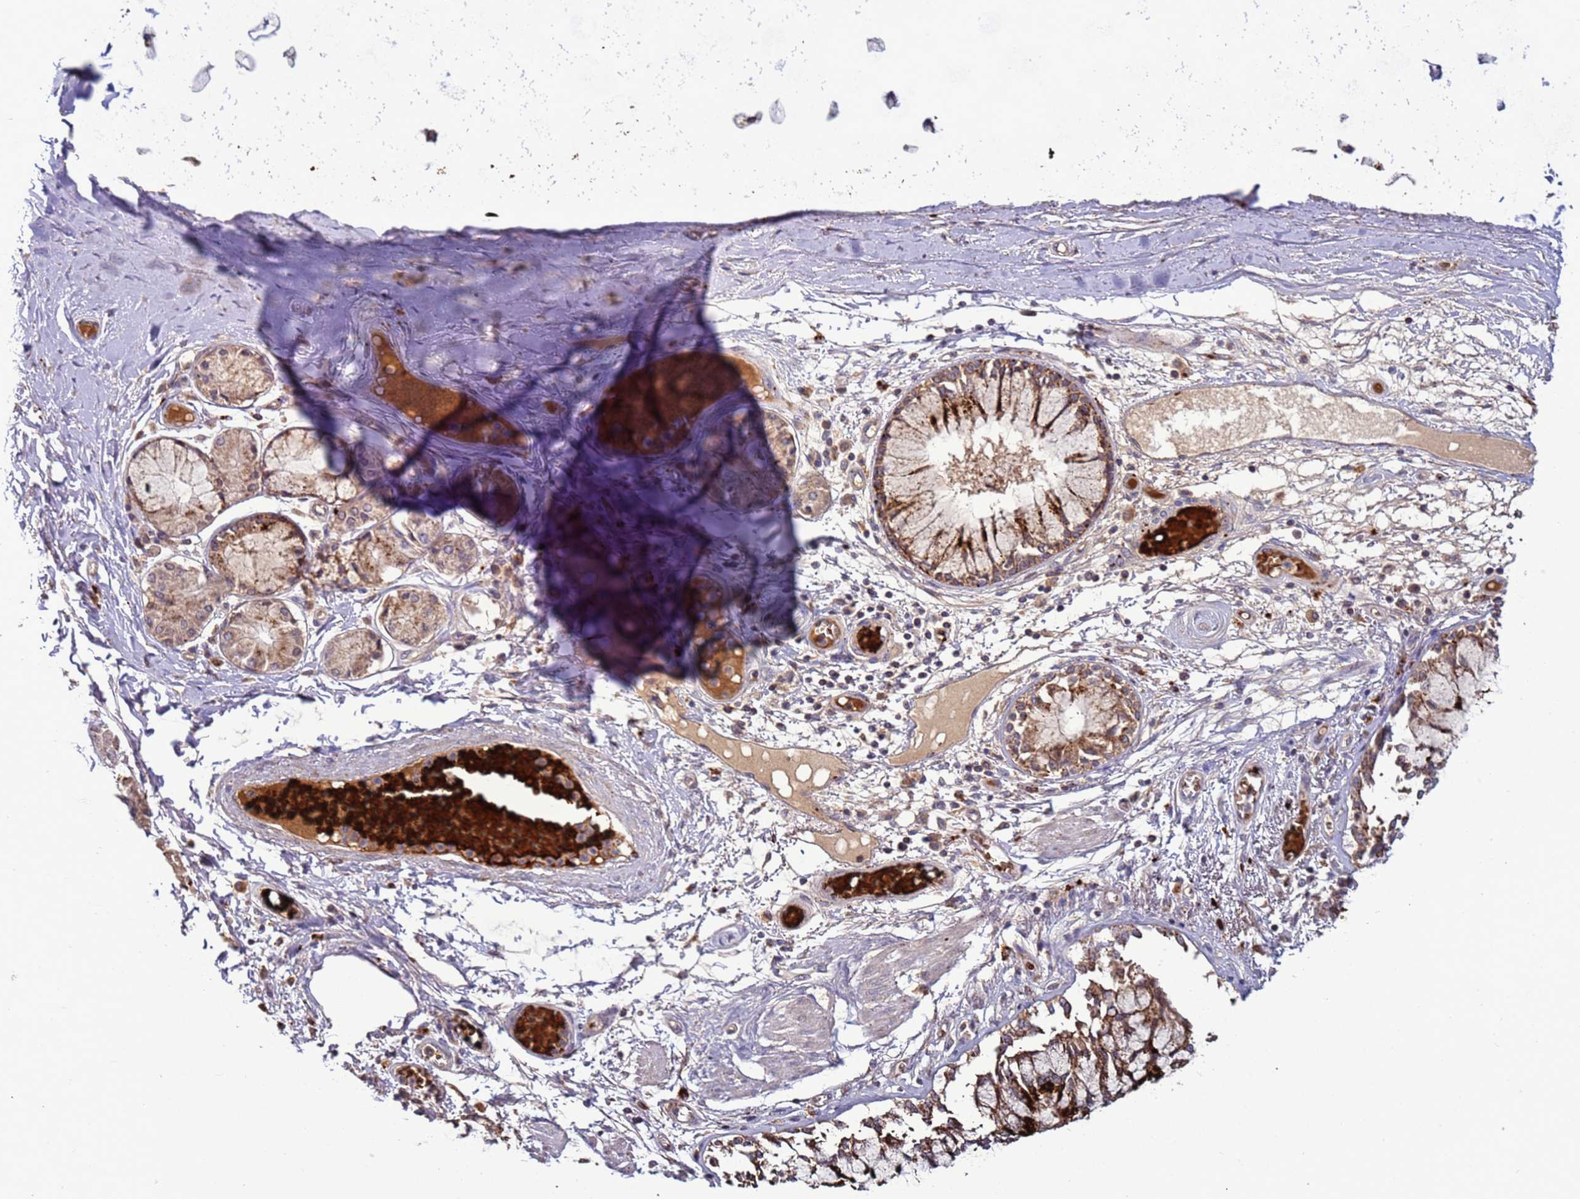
{"staining": {"intensity": "negative", "quantity": "none", "location": "none"}, "tissue": "adipose tissue", "cell_type": "Adipocytes", "image_type": "normal", "snomed": [{"axis": "morphology", "description": "Normal tissue, NOS"}, {"axis": "topography", "description": "Cartilage tissue"}, {"axis": "topography", "description": "Bronchus"}, {"axis": "topography", "description": "Lung"}, {"axis": "topography", "description": "Peripheral nerve tissue"}], "caption": "High magnification brightfield microscopy of normal adipose tissue stained with DAB (3,3'-diaminobenzidine) (brown) and counterstained with hematoxylin (blue): adipocytes show no significant positivity. Nuclei are stained in blue.", "gene": "VPS36", "patient": {"sex": "female", "age": 49}}